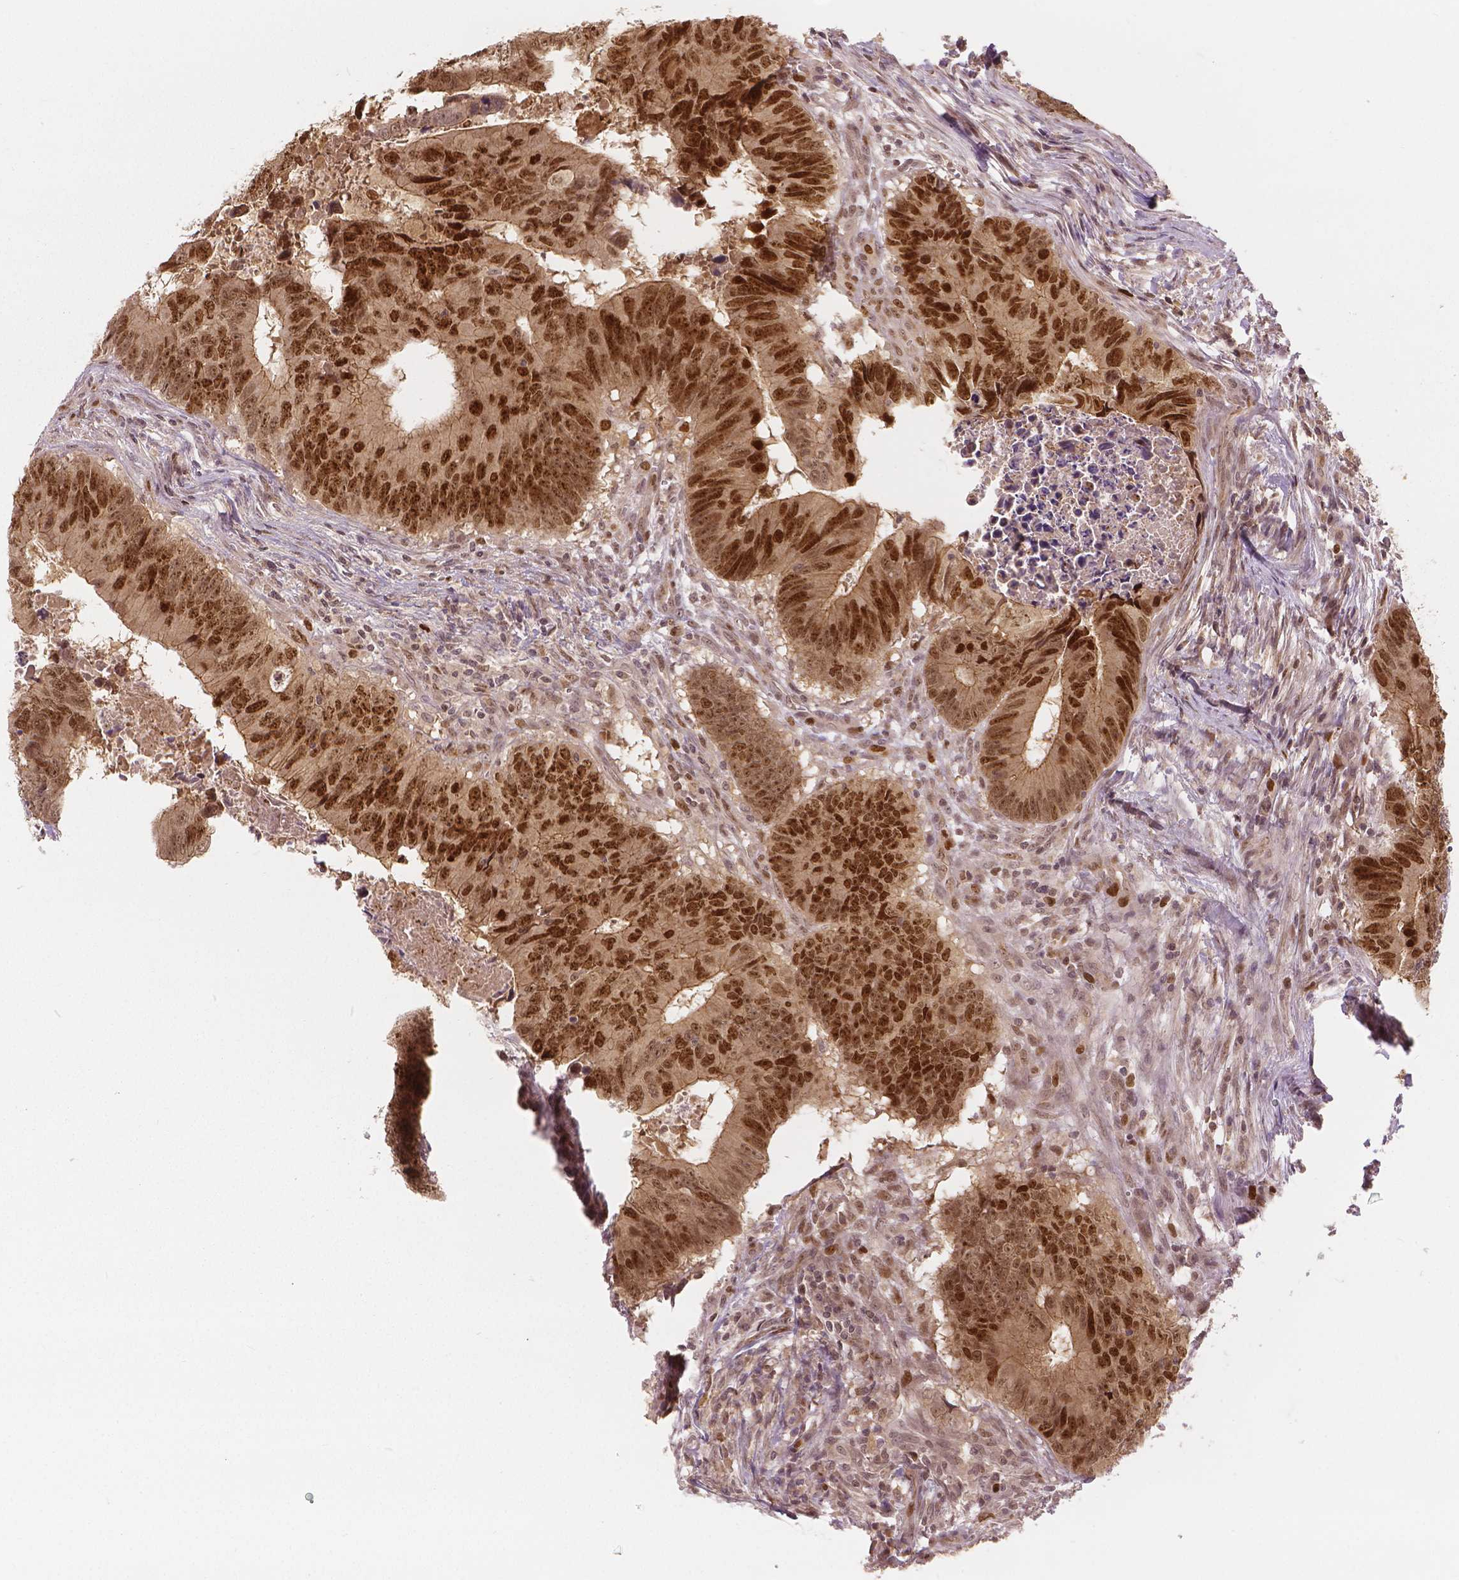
{"staining": {"intensity": "moderate", "quantity": ">75%", "location": "nuclear"}, "tissue": "colorectal cancer", "cell_type": "Tumor cells", "image_type": "cancer", "snomed": [{"axis": "morphology", "description": "Adenocarcinoma, NOS"}, {"axis": "topography", "description": "Colon"}], "caption": "Protein staining by immunohistochemistry (IHC) shows moderate nuclear staining in about >75% of tumor cells in colorectal cancer (adenocarcinoma).", "gene": "NSD2", "patient": {"sex": "female", "age": 82}}